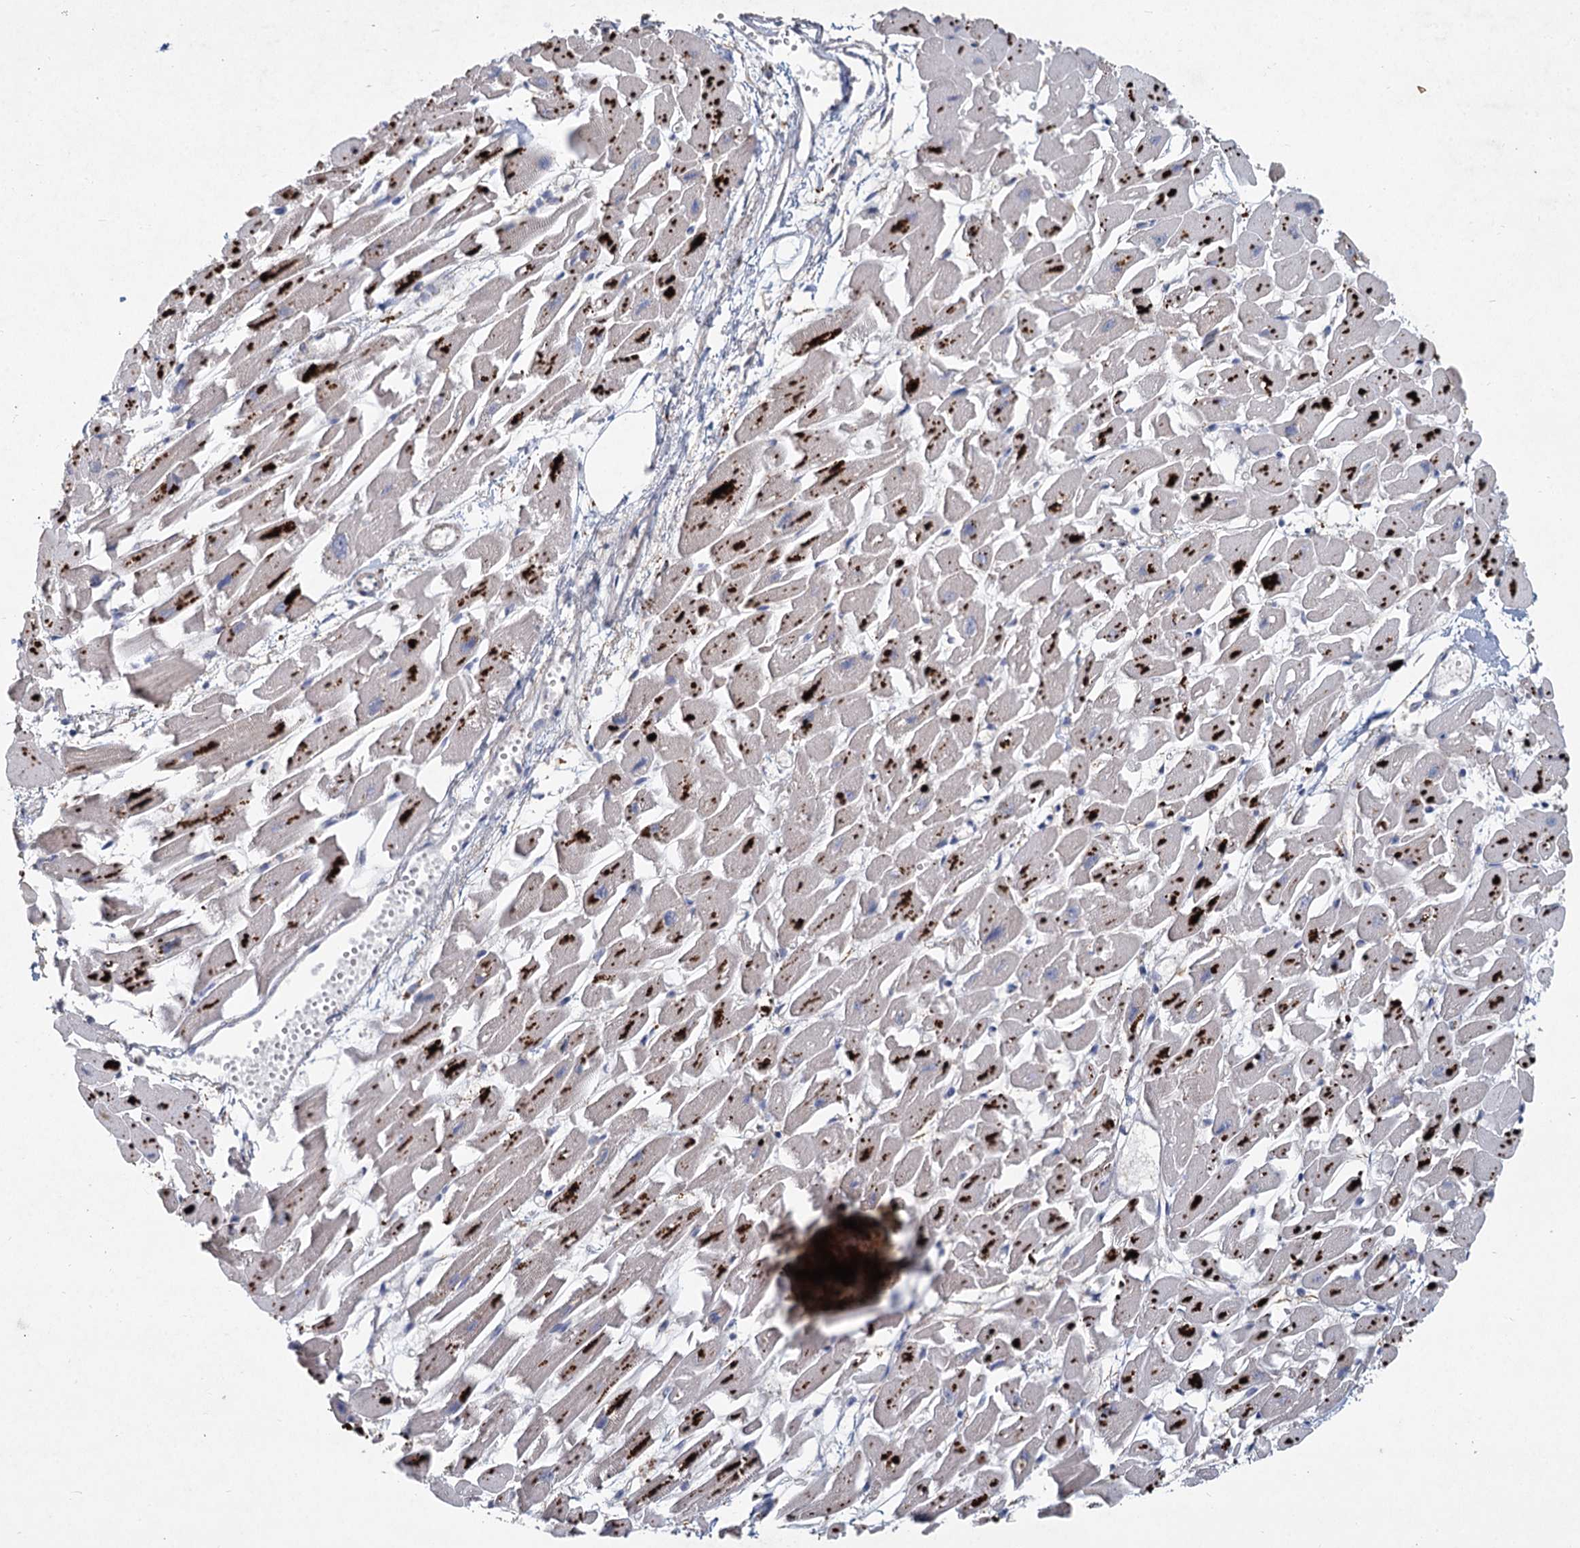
{"staining": {"intensity": "moderate", "quantity": "25%-75%", "location": "cytoplasmic/membranous"}, "tissue": "heart muscle", "cell_type": "Cardiomyocytes", "image_type": "normal", "snomed": [{"axis": "morphology", "description": "Normal tissue, NOS"}, {"axis": "topography", "description": "Heart"}], "caption": "Immunohistochemistry (IHC) (DAB) staining of normal heart muscle reveals moderate cytoplasmic/membranous protein positivity in about 25%-75% of cardiomyocytes. Nuclei are stained in blue.", "gene": "HES2", "patient": {"sex": "female", "age": 64}}